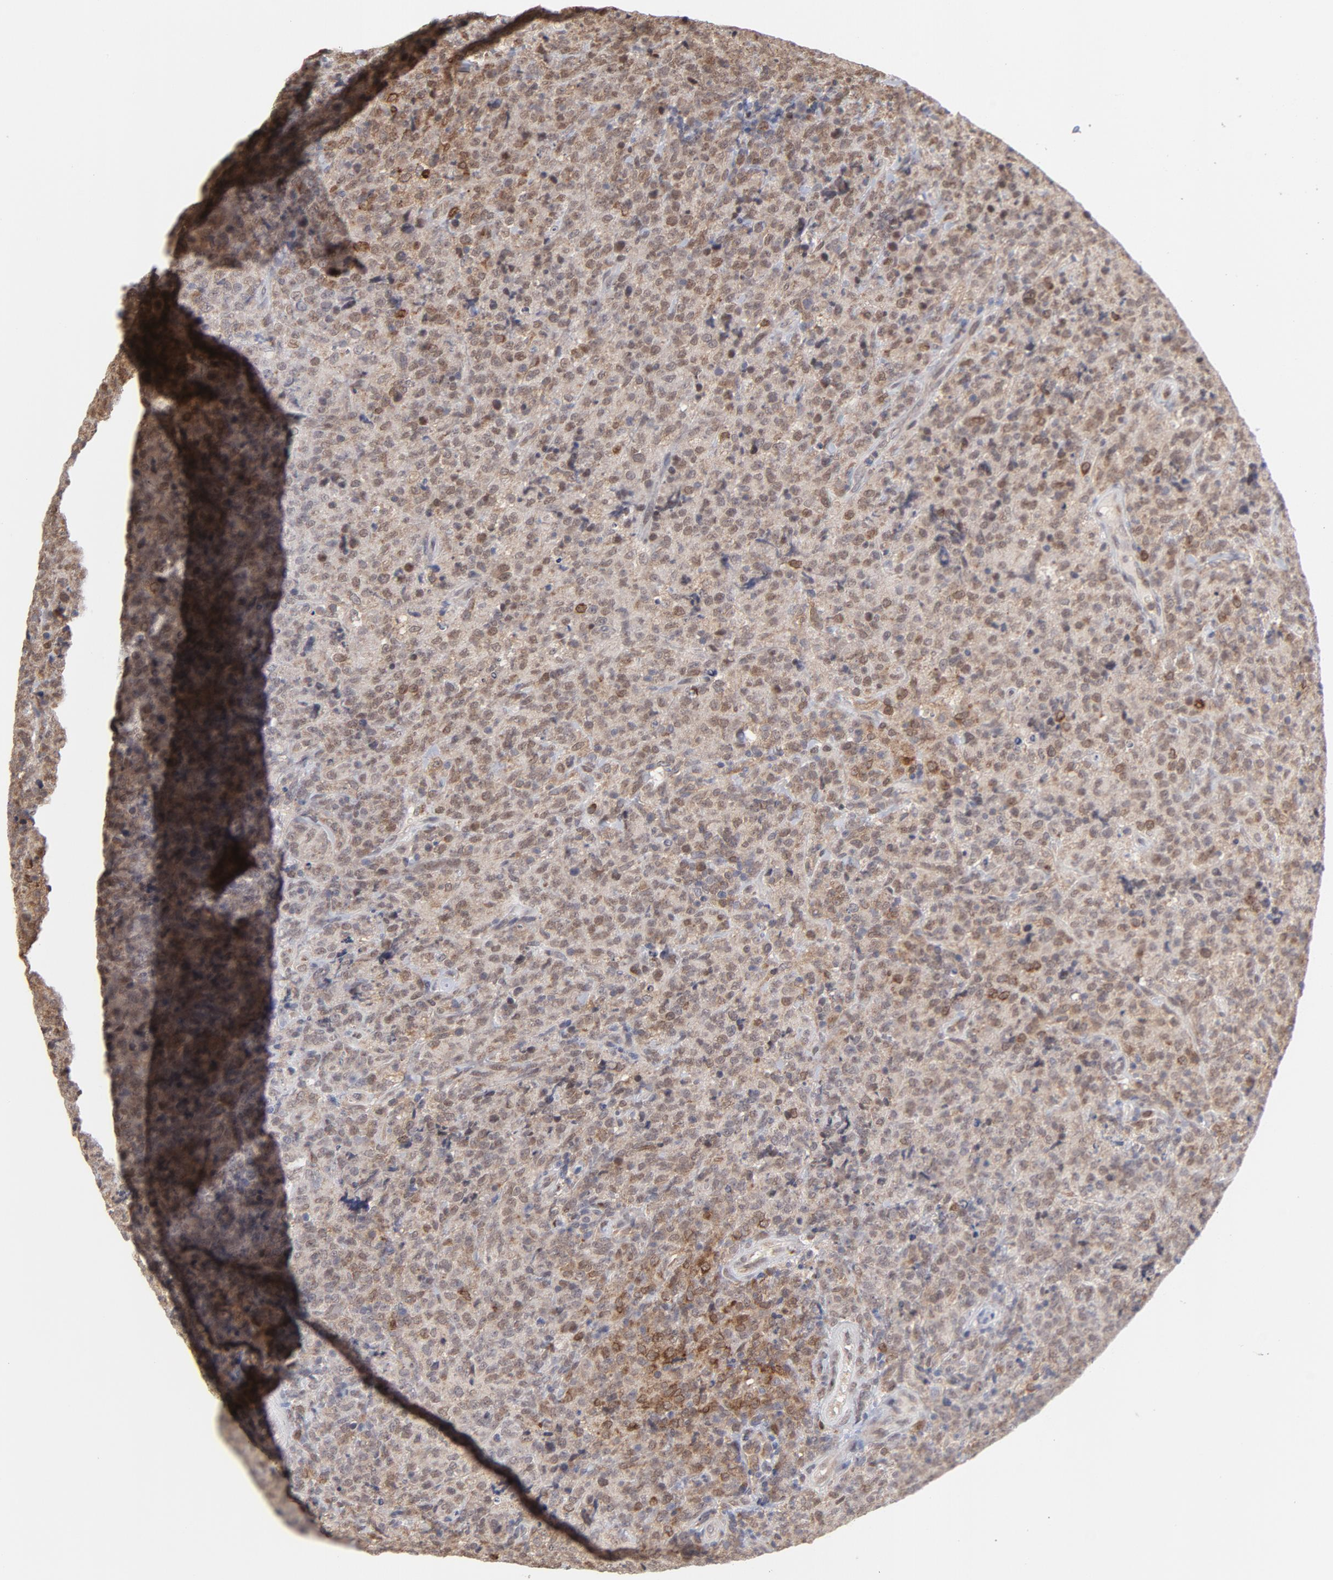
{"staining": {"intensity": "weak", "quantity": "<25%", "location": "nuclear"}, "tissue": "lymphoma", "cell_type": "Tumor cells", "image_type": "cancer", "snomed": [{"axis": "morphology", "description": "Malignant lymphoma, non-Hodgkin's type, High grade"}, {"axis": "topography", "description": "Tonsil"}], "caption": "DAB (3,3'-diaminobenzidine) immunohistochemical staining of human malignant lymphoma, non-Hodgkin's type (high-grade) displays no significant staining in tumor cells.", "gene": "OAS1", "patient": {"sex": "female", "age": 36}}